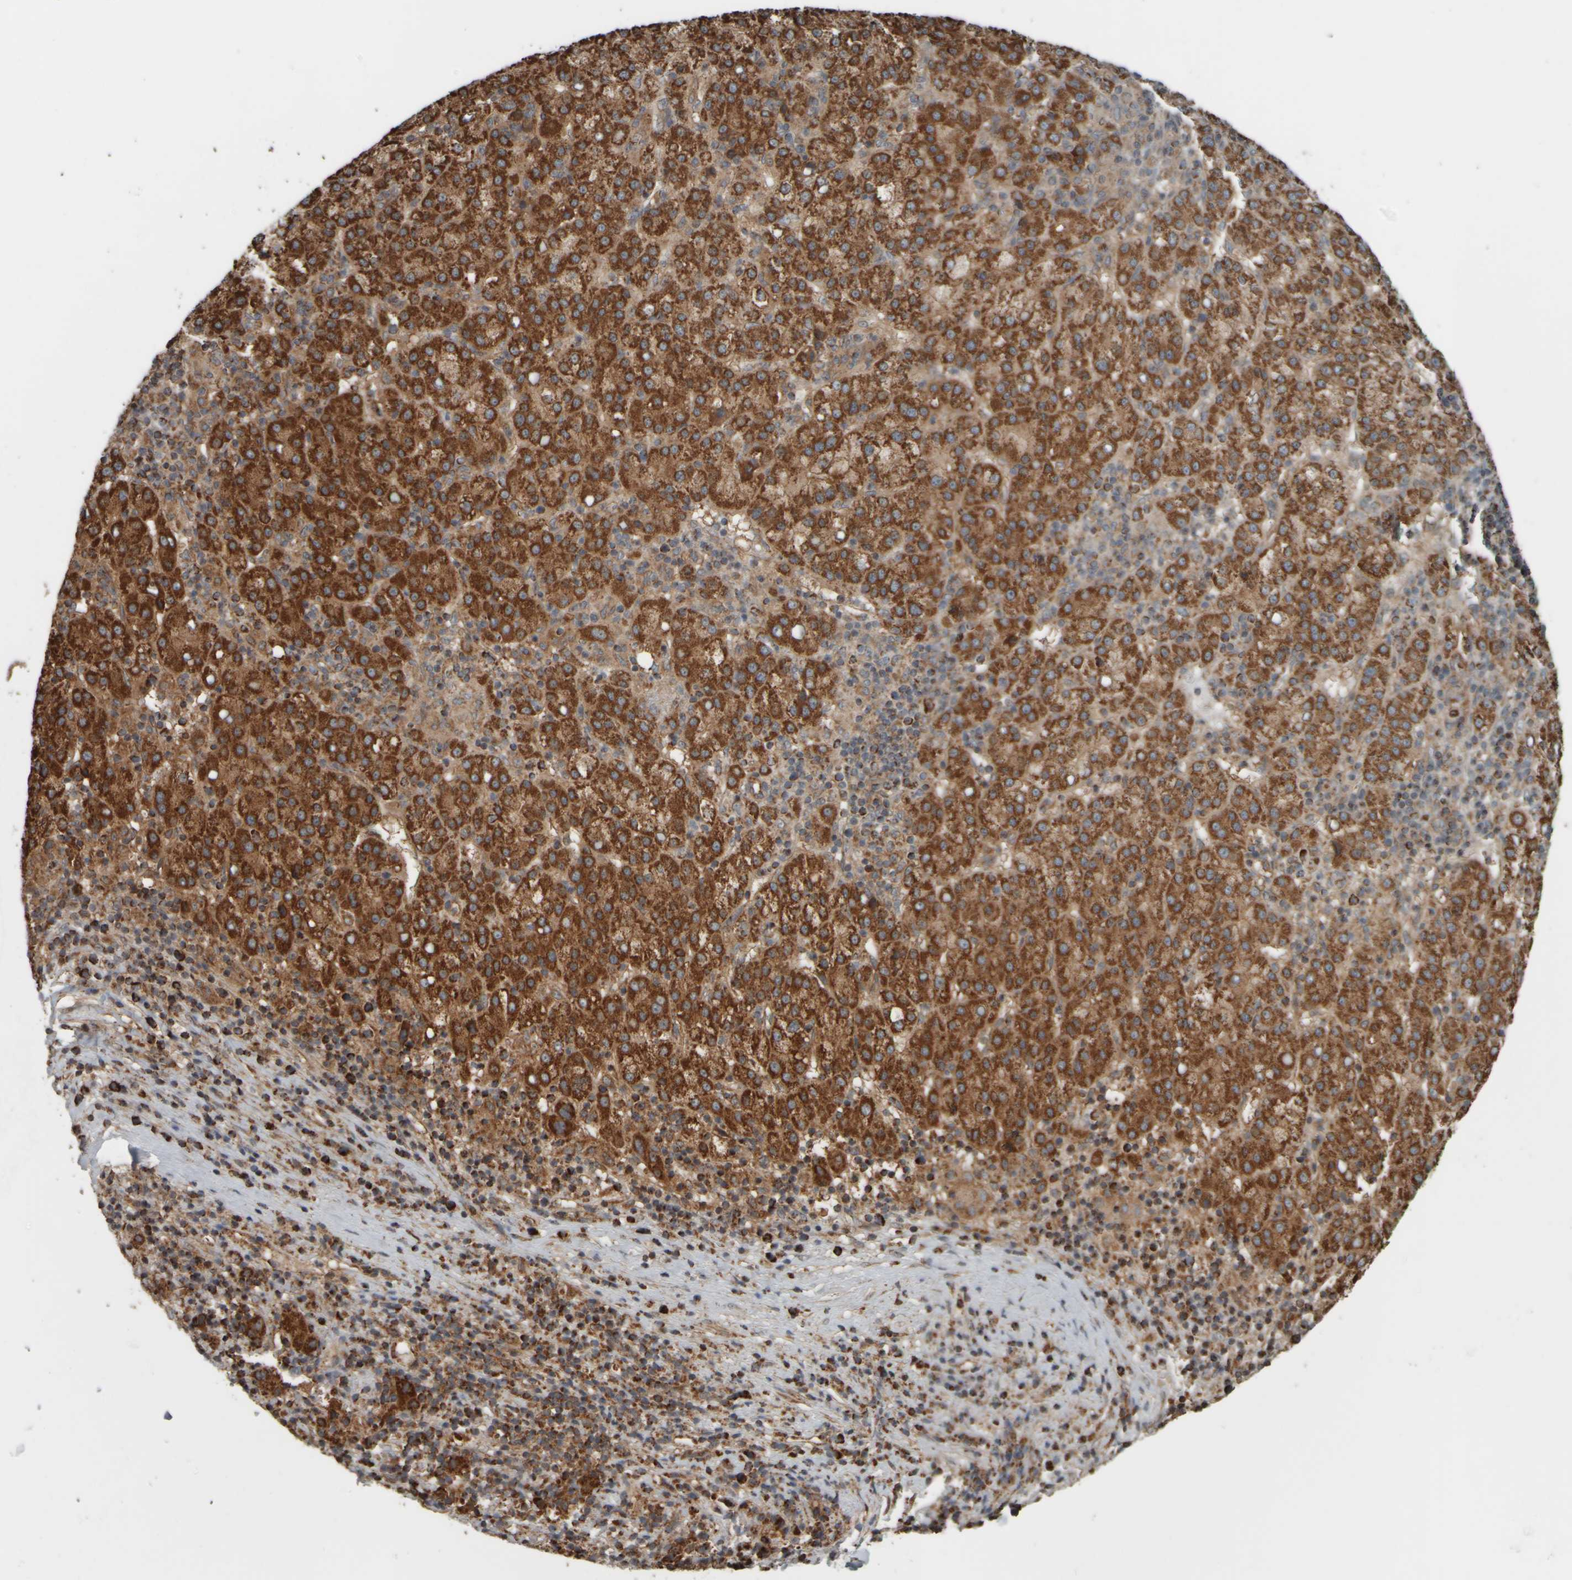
{"staining": {"intensity": "strong", "quantity": ">75%", "location": "cytoplasmic/membranous"}, "tissue": "liver cancer", "cell_type": "Tumor cells", "image_type": "cancer", "snomed": [{"axis": "morphology", "description": "Carcinoma, Hepatocellular, NOS"}, {"axis": "topography", "description": "Liver"}], "caption": "The histopathology image displays immunohistochemical staining of liver cancer (hepatocellular carcinoma). There is strong cytoplasmic/membranous staining is seen in approximately >75% of tumor cells. The staining is performed using DAB (3,3'-diaminobenzidine) brown chromogen to label protein expression. The nuclei are counter-stained blue using hematoxylin.", "gene": "APBB2", "patient": {"sex": "female", "age": 58}}